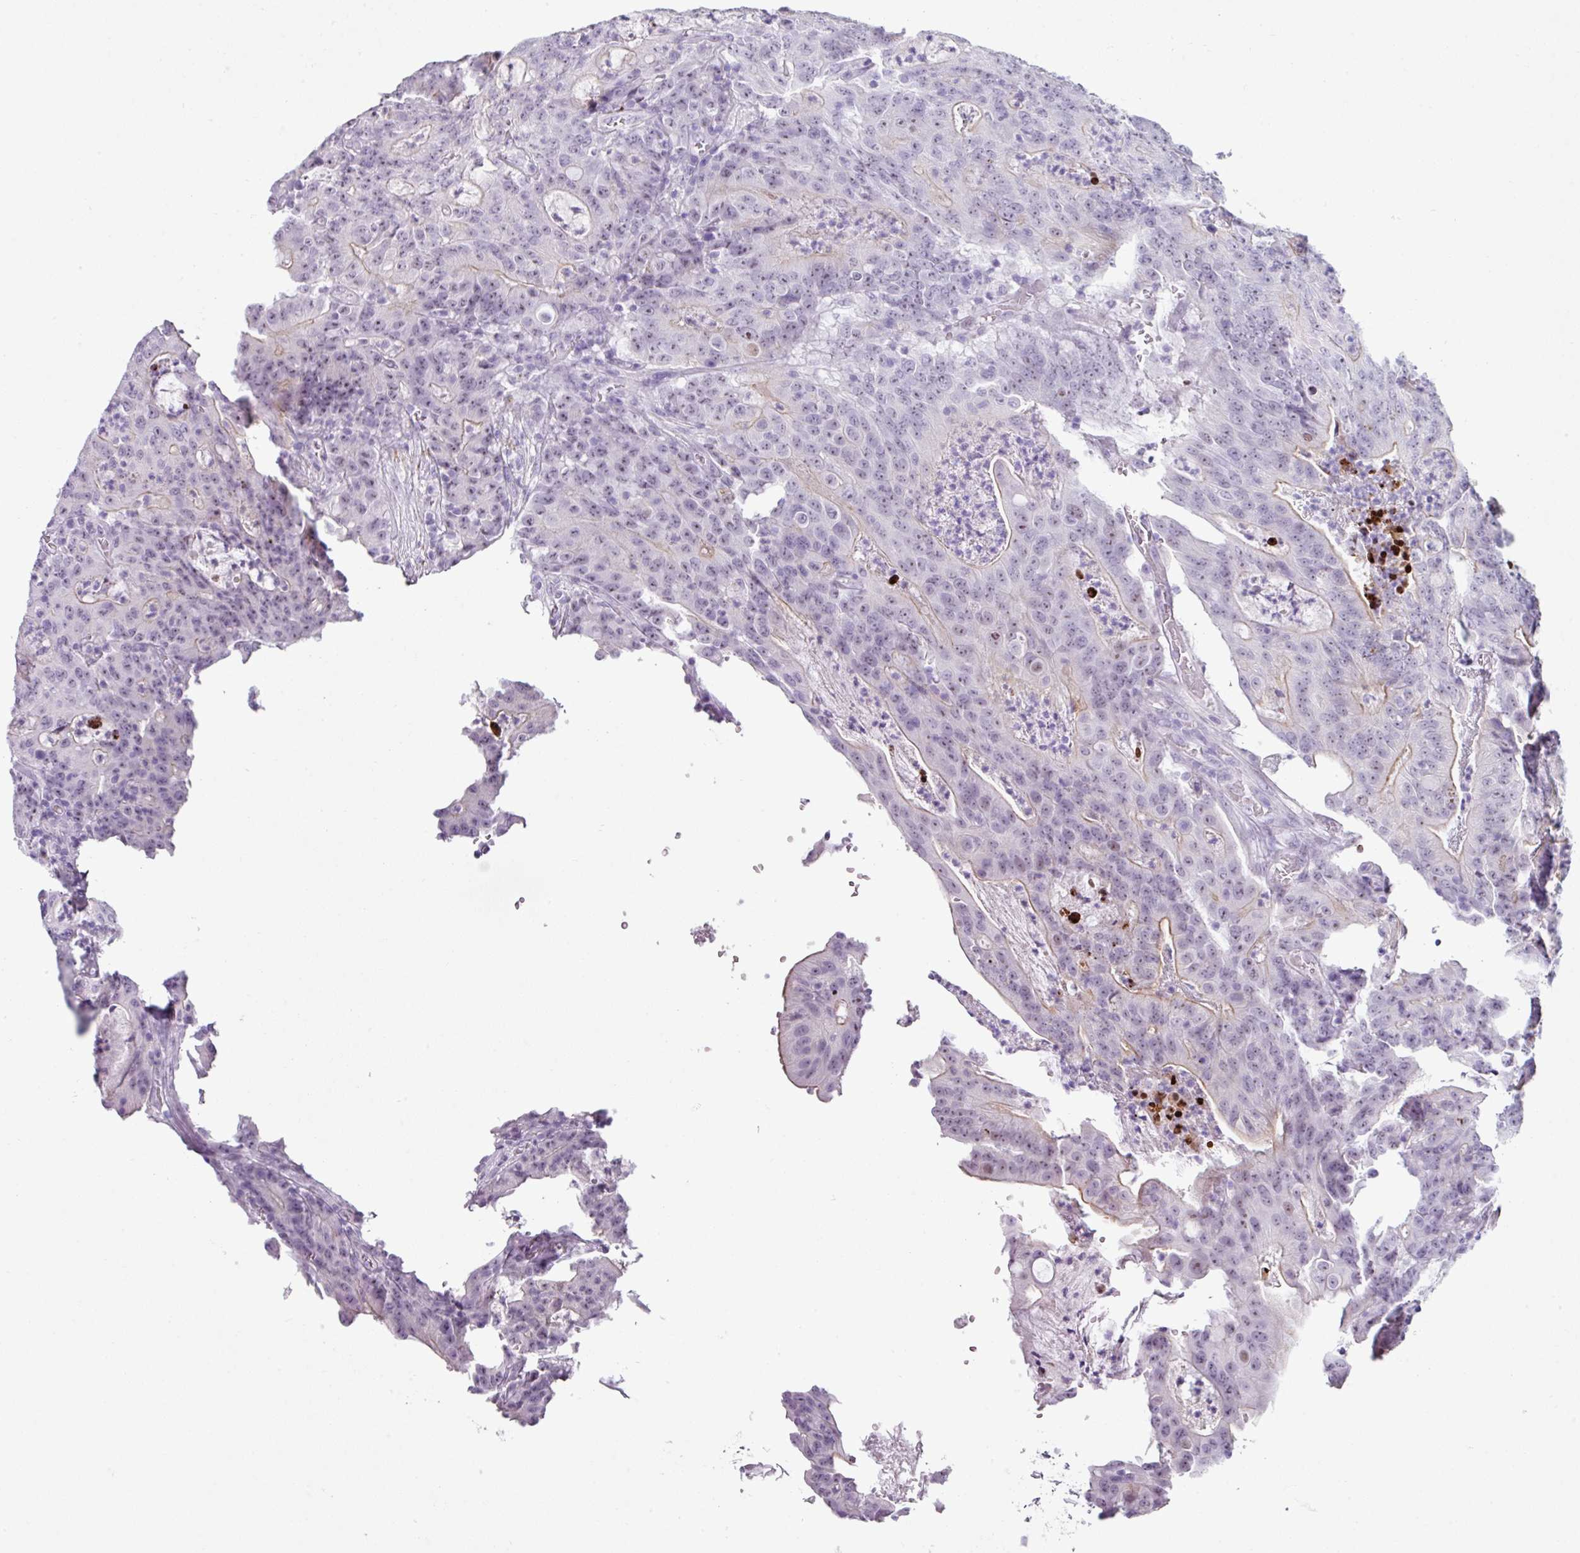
{"staining": {"intensity": "weak", "quantity": "<25%", "location": "cytoplasmic/membranous"}, "tissue": "colorectal cancer", "cell_type": "Tumor cells", "image_type": "cancer", "snomed": [{"axis": "morphology", "description": "Adenocarcinoma, NOS"}, {"axis": "topography", "description": "Colon"}], "caption": "Immunohistochemistry (IHC) histopathology image of neoplastic tissue: human colorectal adenocarcinoma stained with DAB shows no significant protein positivity in tumor cells.", "gene": "TRA2A", "patient": {"sex": "male", "age": 83}}